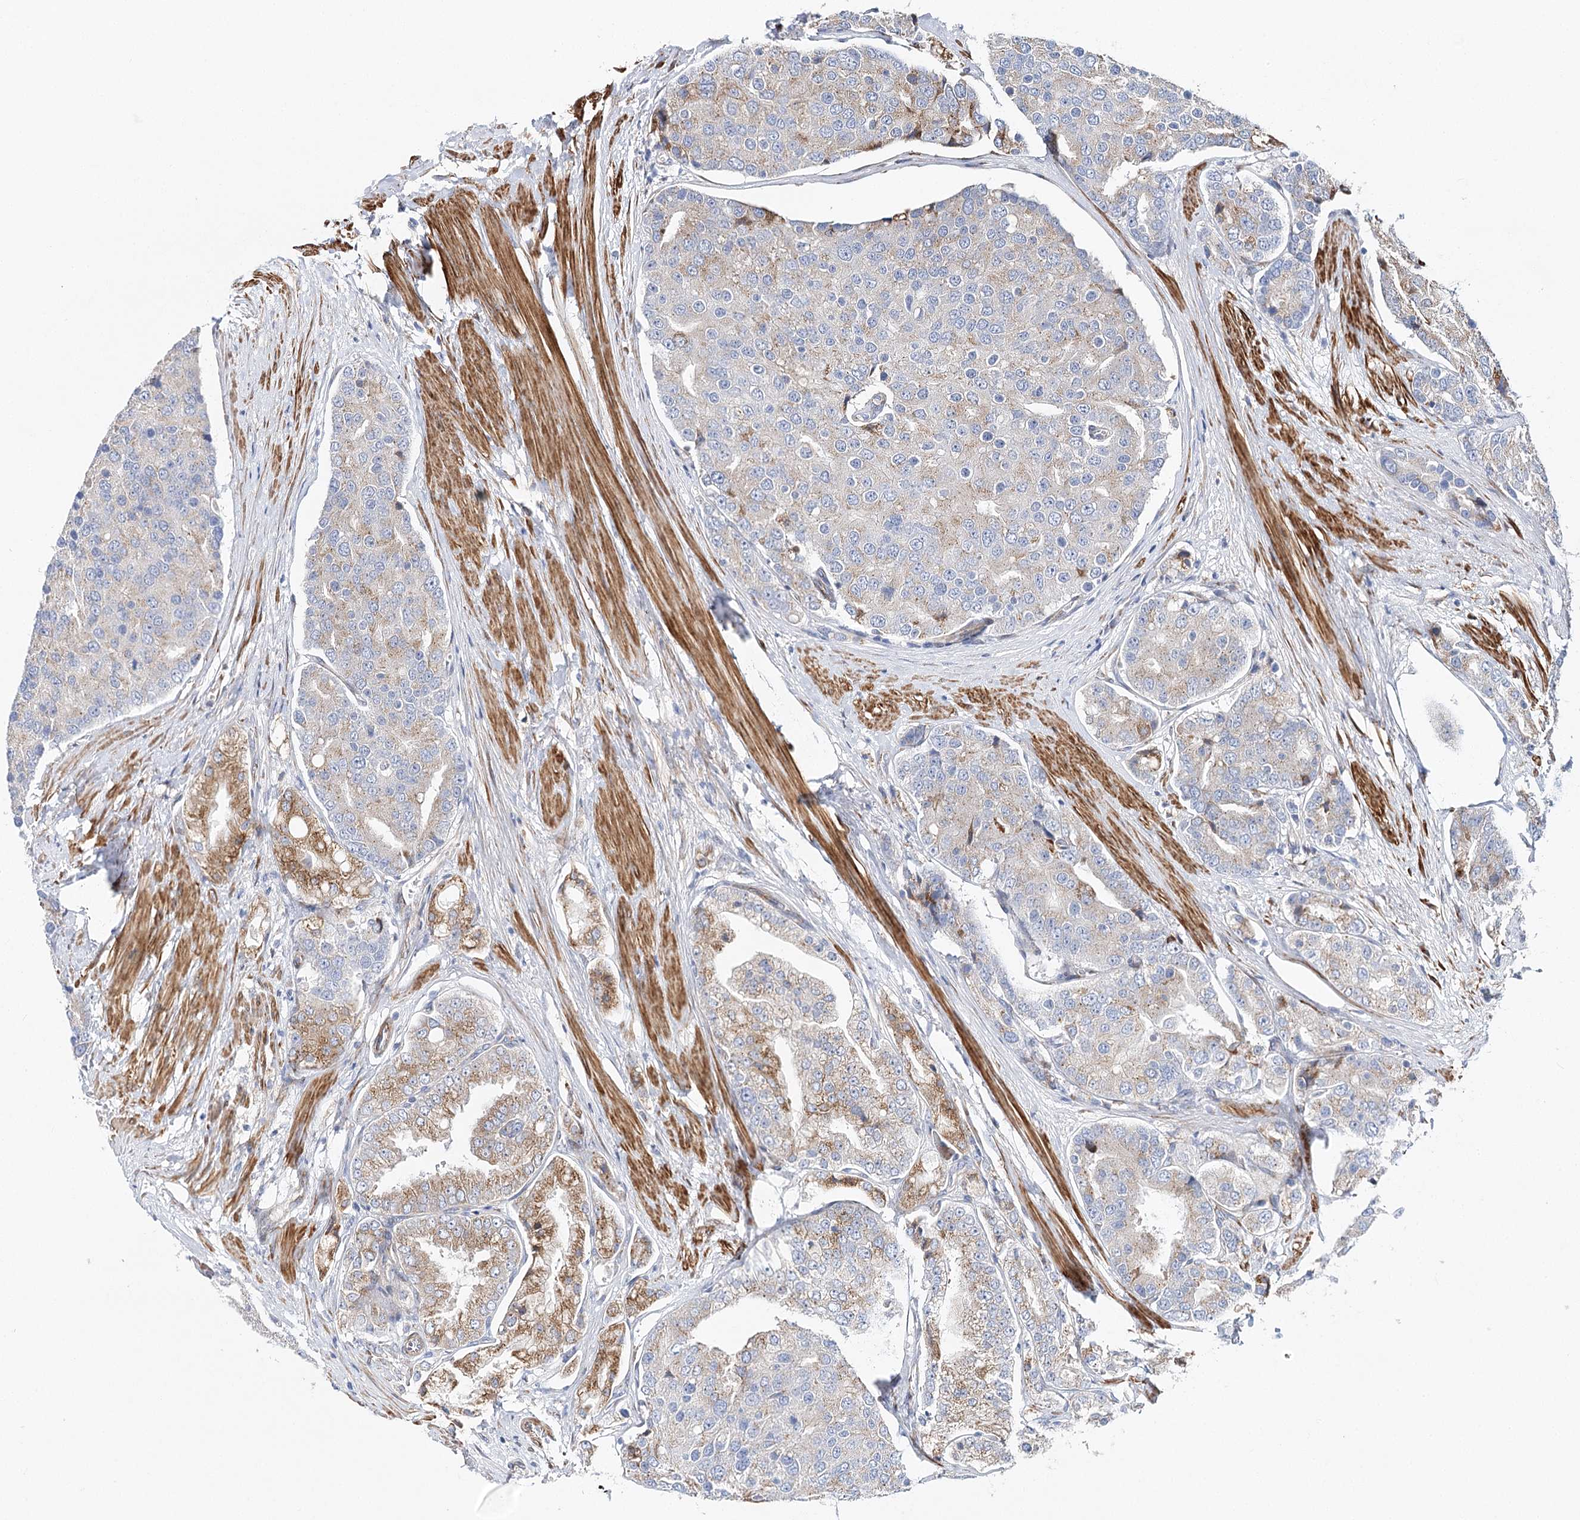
{"staining": {"intensity": "moderate", "quantity": "25%-75%", "location": "cytoplasmic/membranous"}, "tissue": "prostate cancer", "cell_type": "Tumor cells", "image_type": "cancer", "snomed": [{"axis": "morphology", "description": "Adenocarcinoma, High grade"}, {"axis": "topography", "description": "Prostate"}], "caption": "Adenocarcinoma (high-grade) (prostate) stained with a protein marker displays moderate staining in tumor cells.", "gene": "ABRAXAS2", "patient": {"sex": "male", "age": 50}}